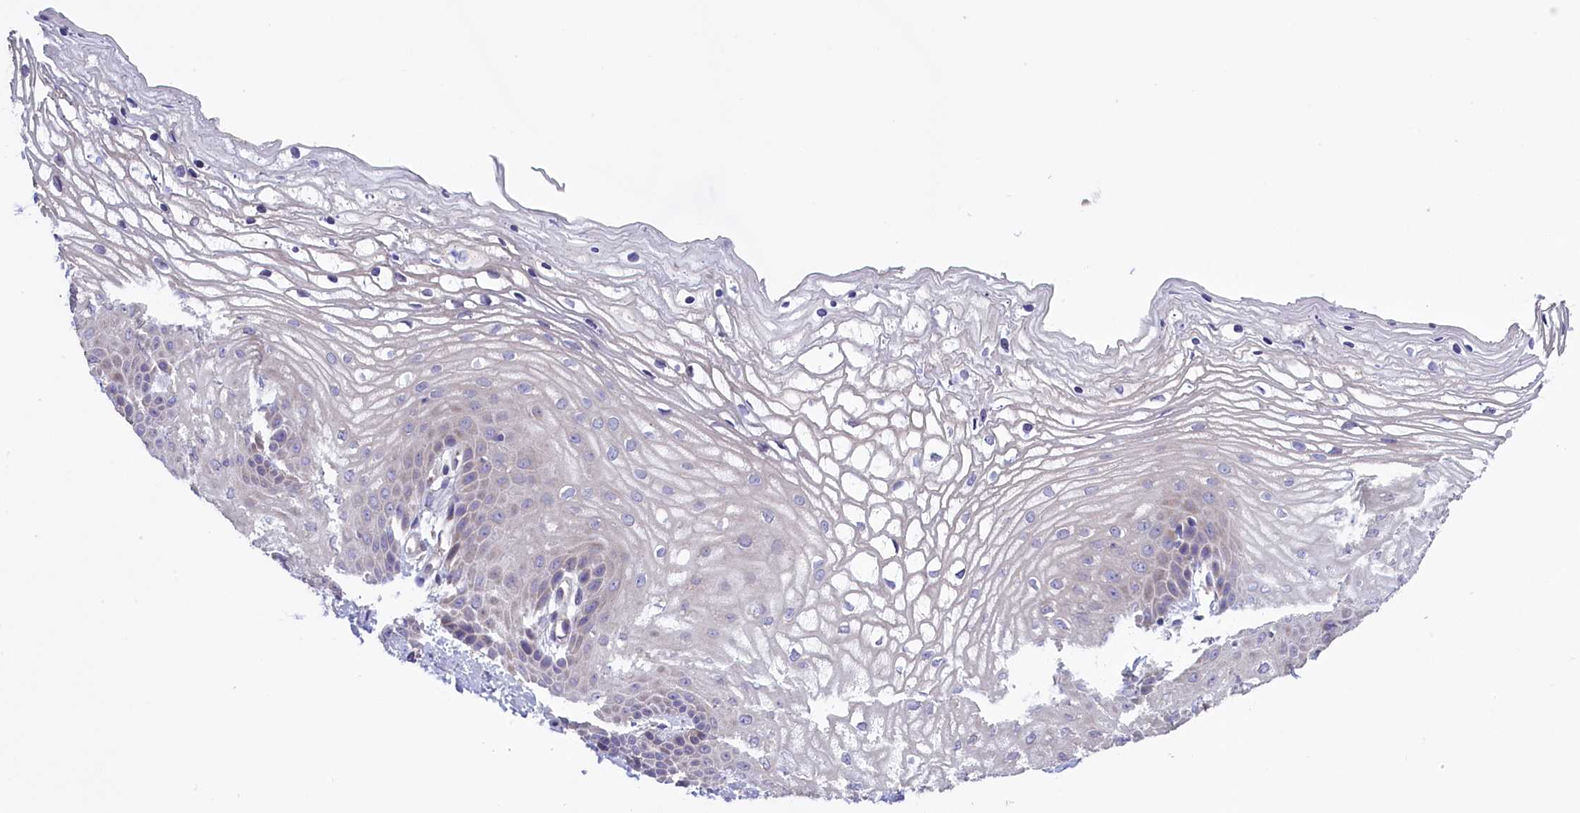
{"staining": {"intensity": "moderate", "quantity": "<25%", "location": "cytoplasmic/membranous"}, "tissue": "vagina", "cell_type": "Squamous epithelial cells", "image_type": "normal", "snomed": [{"axis": "morphology", "description": "Normal tissue, NOS"}, {"axis": "topography", "description": "Vagina"}], "caption": "Vagina stained with DAB IHC reveals low levels of moderate cytoplasmic/membranous expression in approximately <25% of squamous epithelial cells.", "gene": "CYP2U1", "patient": {"sex": "female", "age": 68}}